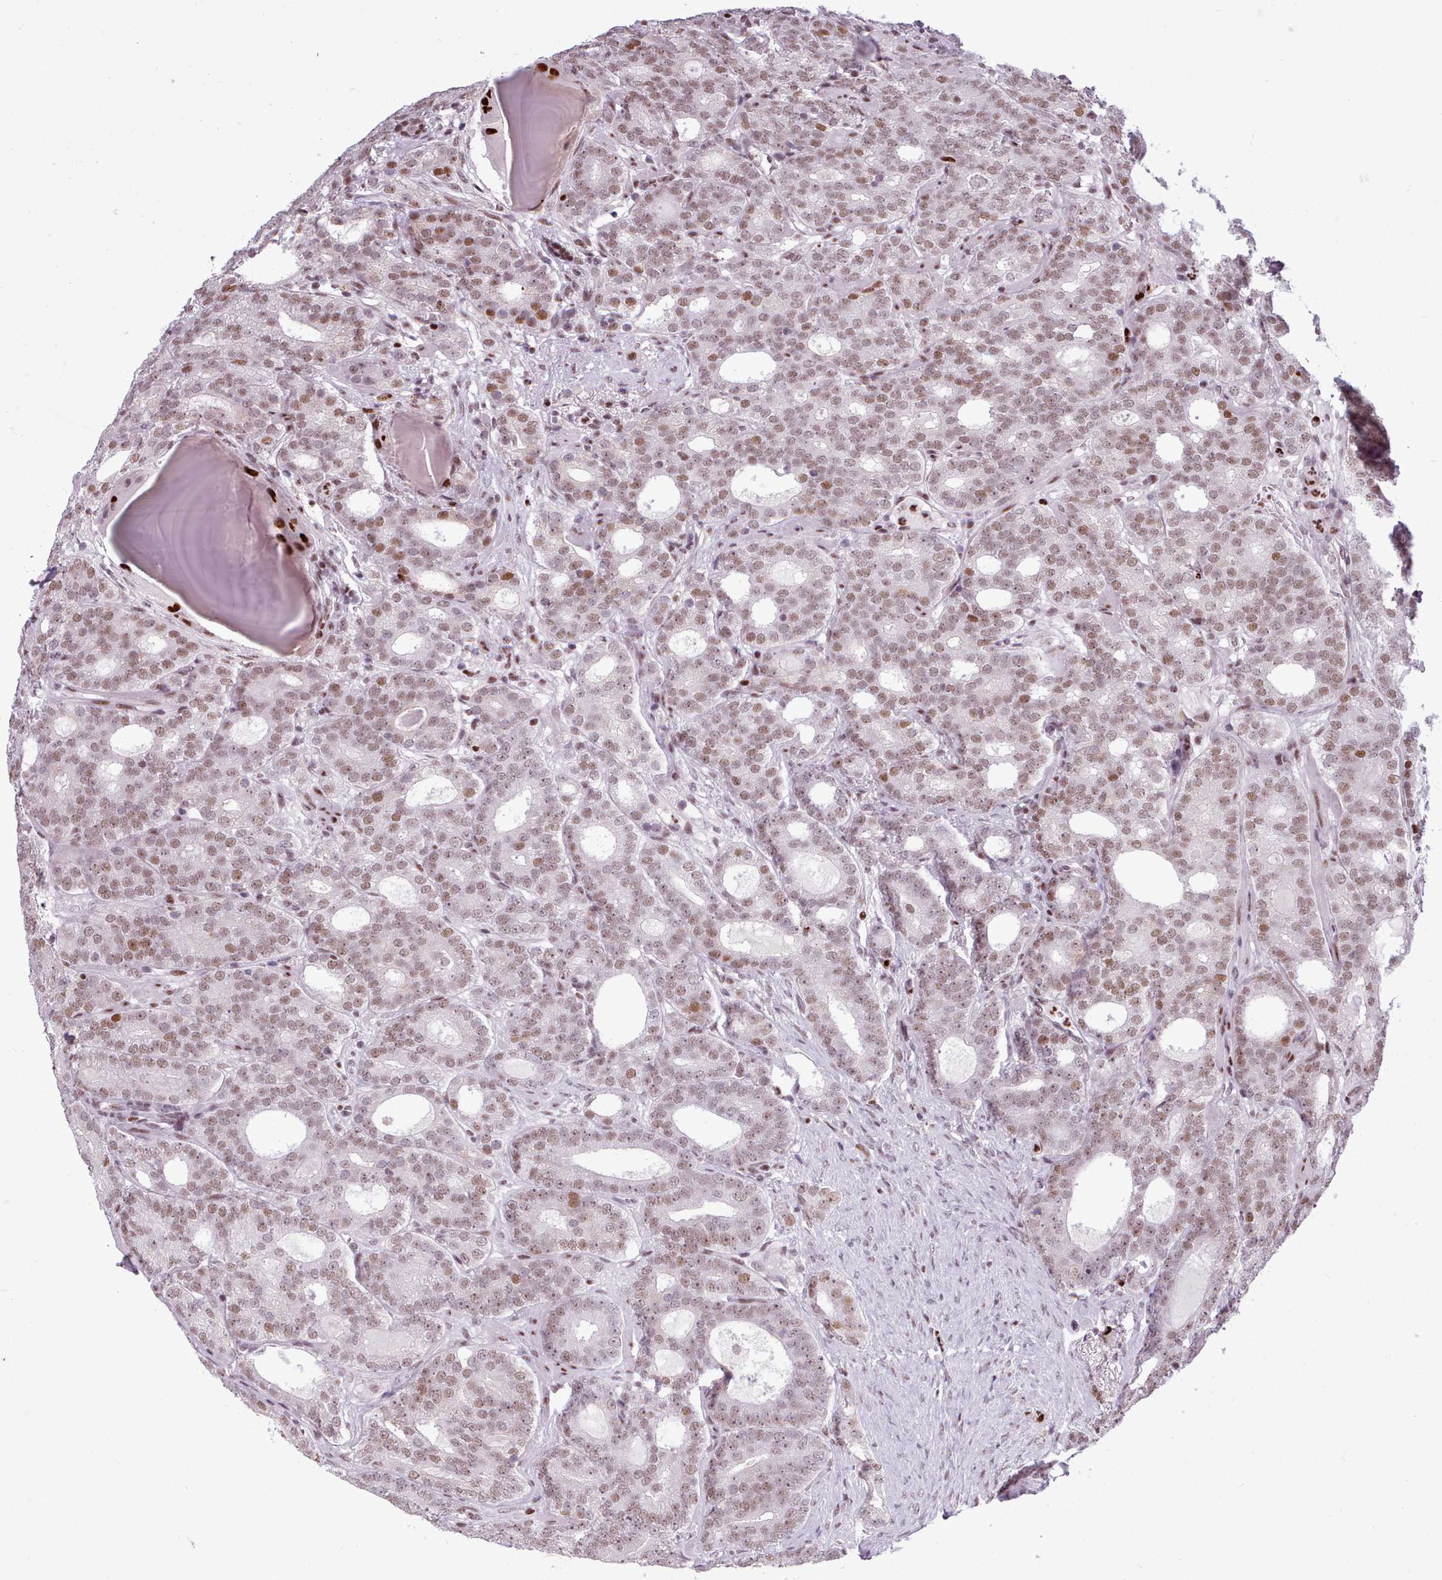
{"staining": {"intensity": "moderate", "quantity": ">75%", "location": "nuclear"}, "tissue": "prostate cancer", "cell_type": "Tumor cells", "image_type": "cancer", "snomed": [{"axis": "morphology", "description": "Adenocarcinoma, High grade"}, {"axis": "topography", "description": "Prostate"}], "caption": "Moderate nuclear expression is seen in about >75% of tumor cells in prostate cancer. (Brightfield microscopy of DAB IHC at high magnification).", "gene": "SRSF4", "patient": {"sex": "male", "age": 64}}